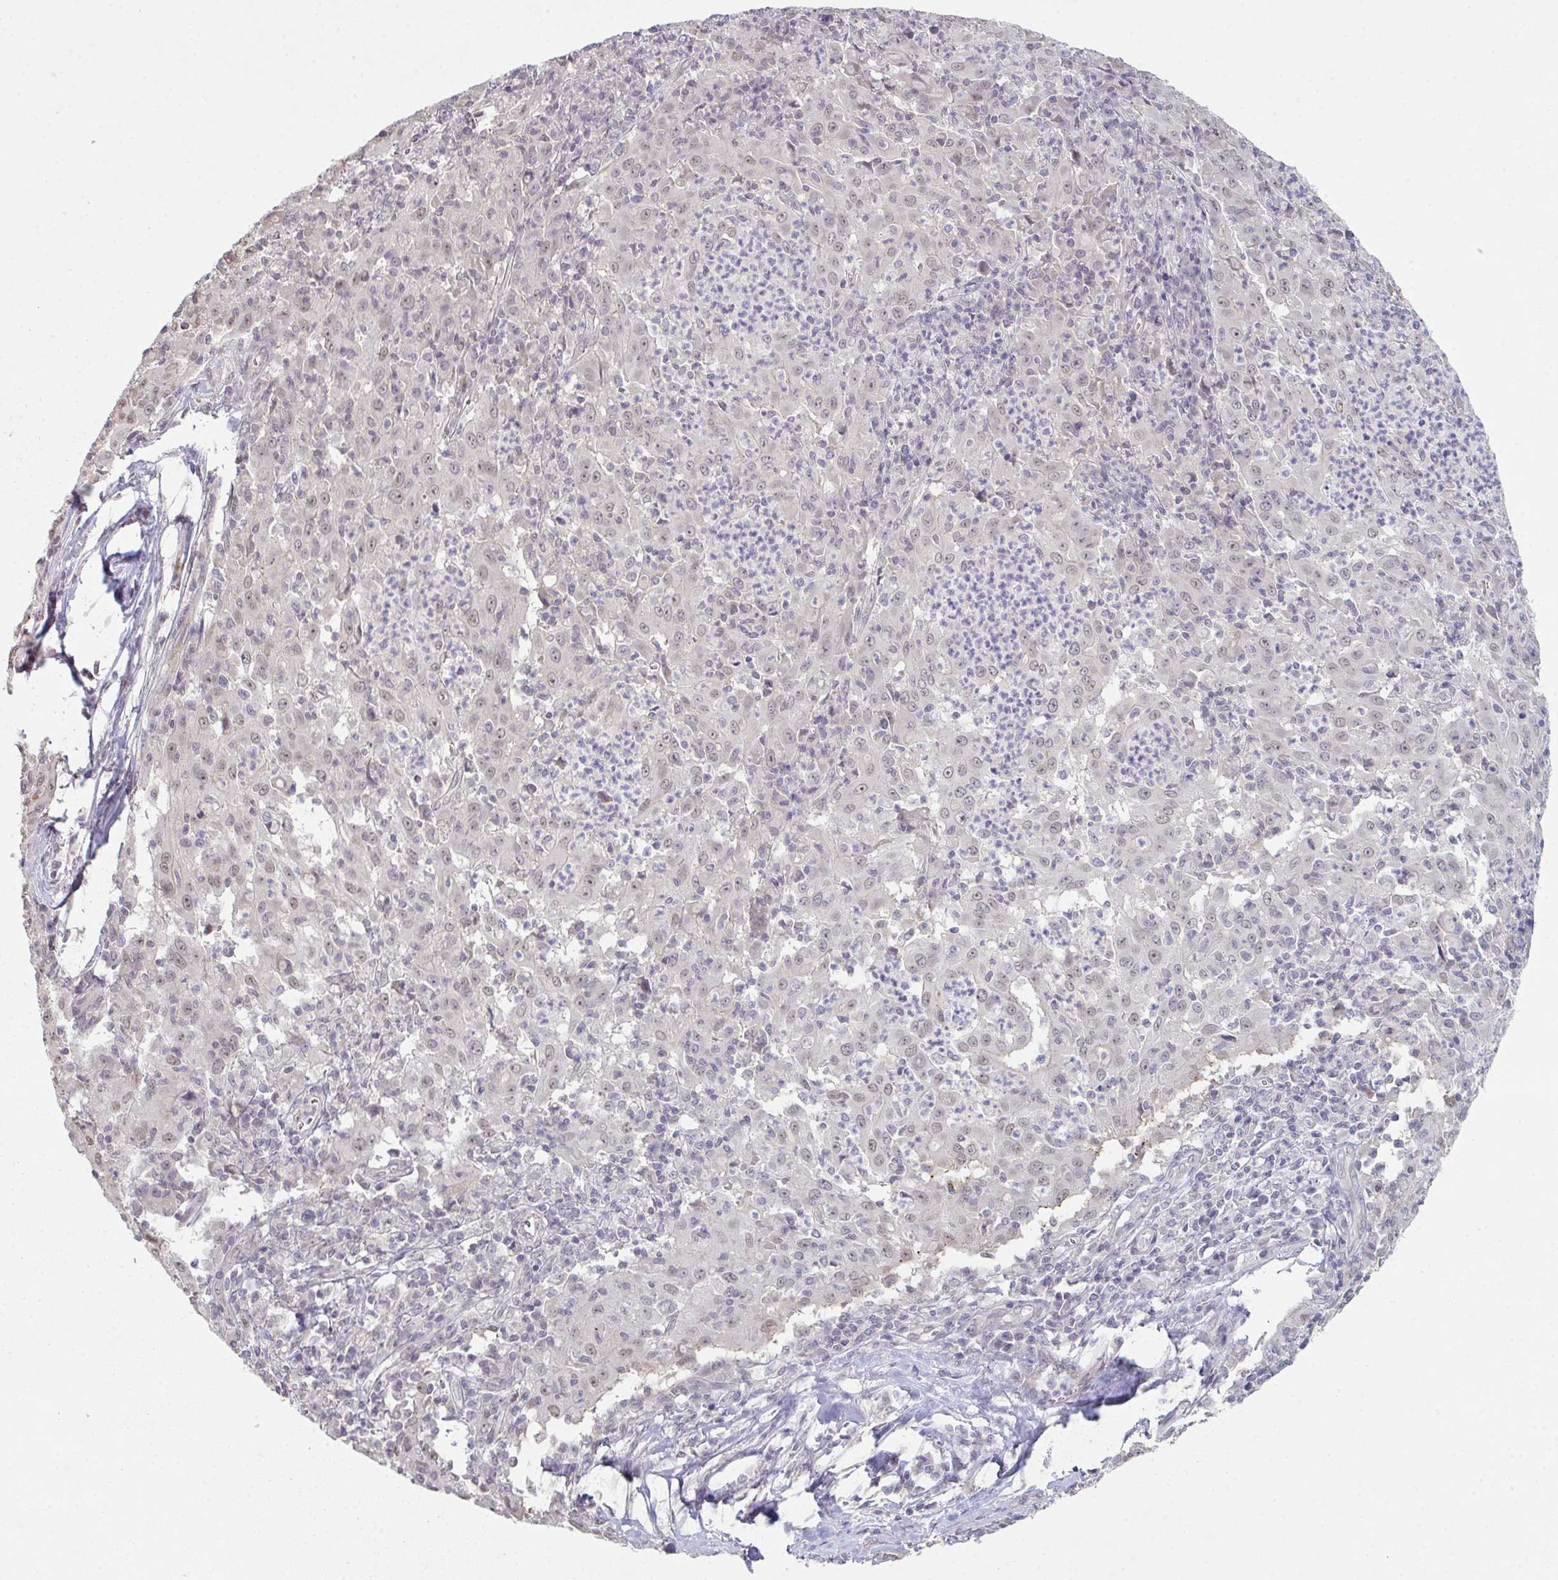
{"staining": {"intensity": "weak", "quantity": "<25%", "location": "nuclear"}, "tissue": "pancreatic cancer", "cell_type": "Tumor cells", "image_type": "cancer", "snomed": [{"axis": "morphology", "description": "Adenocarcinoma, NOS"}, {"axis": "topography", "description": "Pancreas"}], "caption": "A photomicrograph of human pancreatic cancer is negative for staining in tumor cells. Nuclei are stained in blue.", "gene": "ZNF214", "patient": {"sex": "male", "age": 63}}